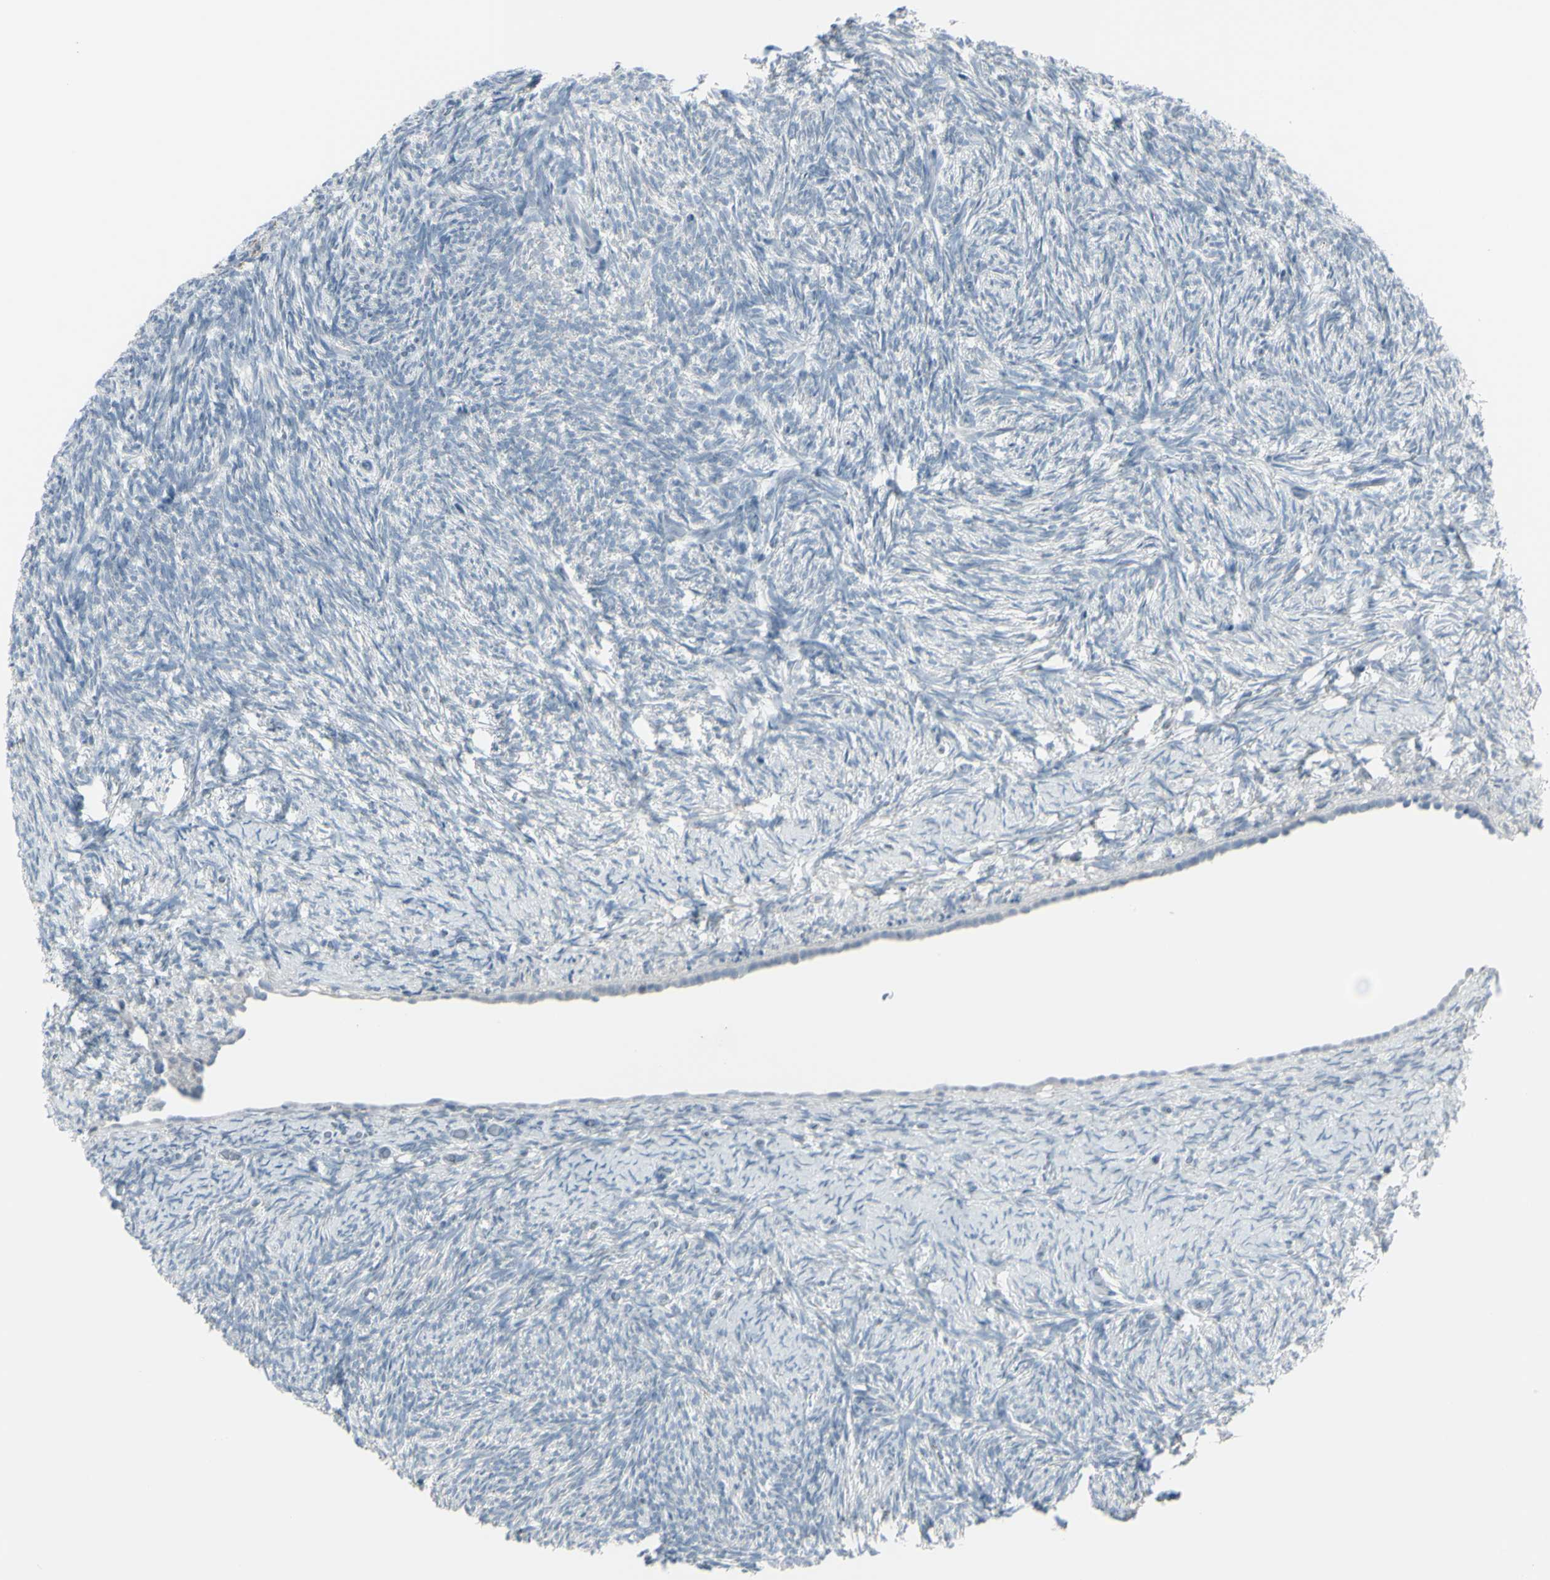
{"staining": {"intensity": "negative", "quantity": "none", "location": "none"}, "tissue": "ovary", "cell_type": "Ovarian stroma cells", "image_type": "normal", "snomed": [{"axis": "morphology", "description": "Normal tissue, NOS"}, {"axis": "topography", "description": "Ovary"}], "caption": "High power microscopy photomicrograph of an immunohistochemistry (IHC) photomicrograph of benign ovary, revealing no significant expression in ovarian stroma cells. (Stains: DAB IHC with hematoxylin counter stain, Microscopy: brightfield microscopy at high magnification).", "gene": "RAB3A", "patient": {"sex": "female", "age": 60}}